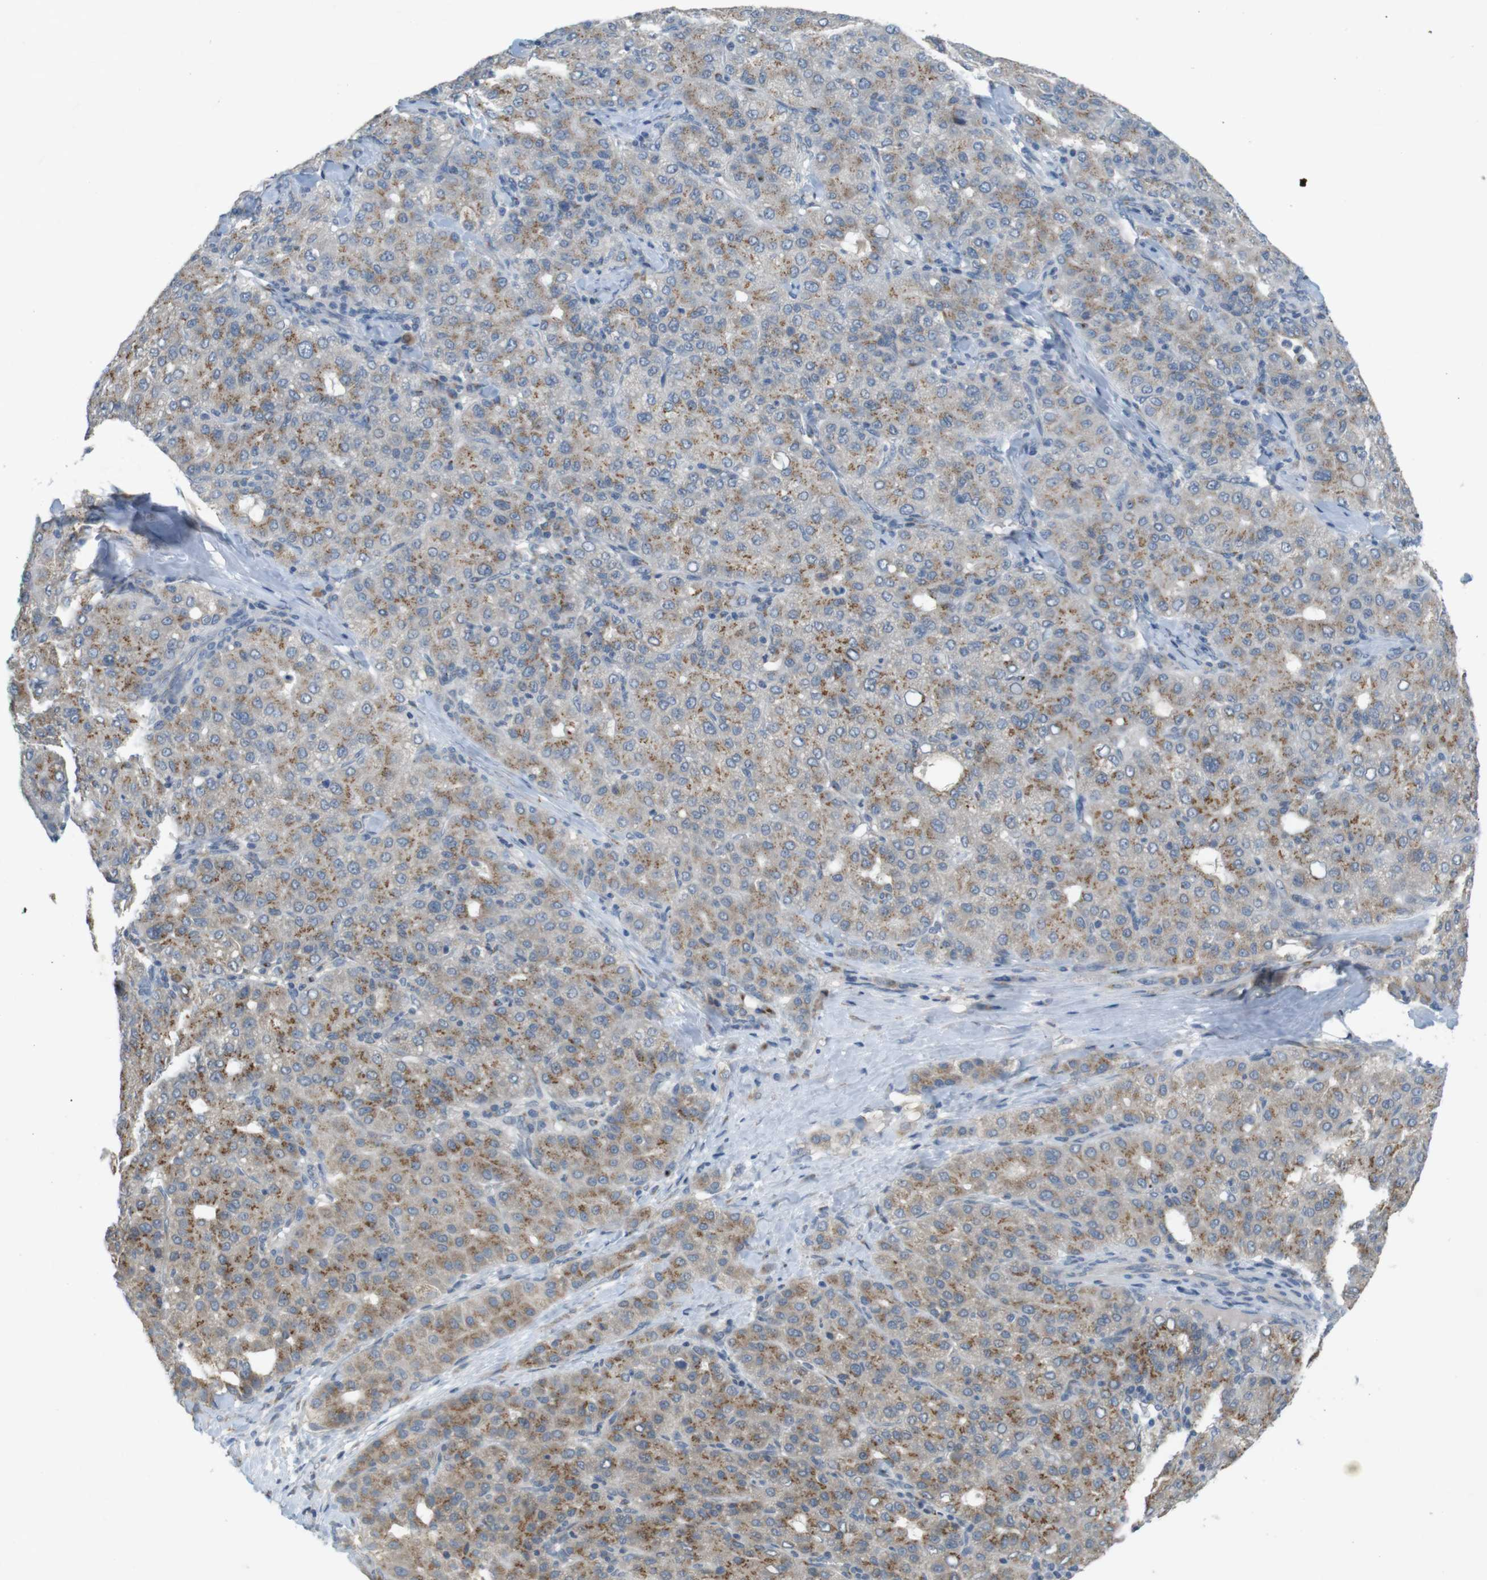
{"staining": {"intensity": "moderate", "quantity": ">75%", "location": "cytoplasmic/membranous"}, "tissue": "liver cancer", "cell_type": "Tumor cells", "image_type": "cancer", "snomed": [{"axis": "morphology", "description": "Carcinoma, Hepatocellular, NOS"}, {"axis": "topography", "description": "Liver"}], "caption": "Liver hepatocellular carcinoma stained for a protein shows moderate cytoplasmic/membranous positivity in tumor cells.", "gene": "YIPF3", "patient": {"sex": "male", "age": 65}}